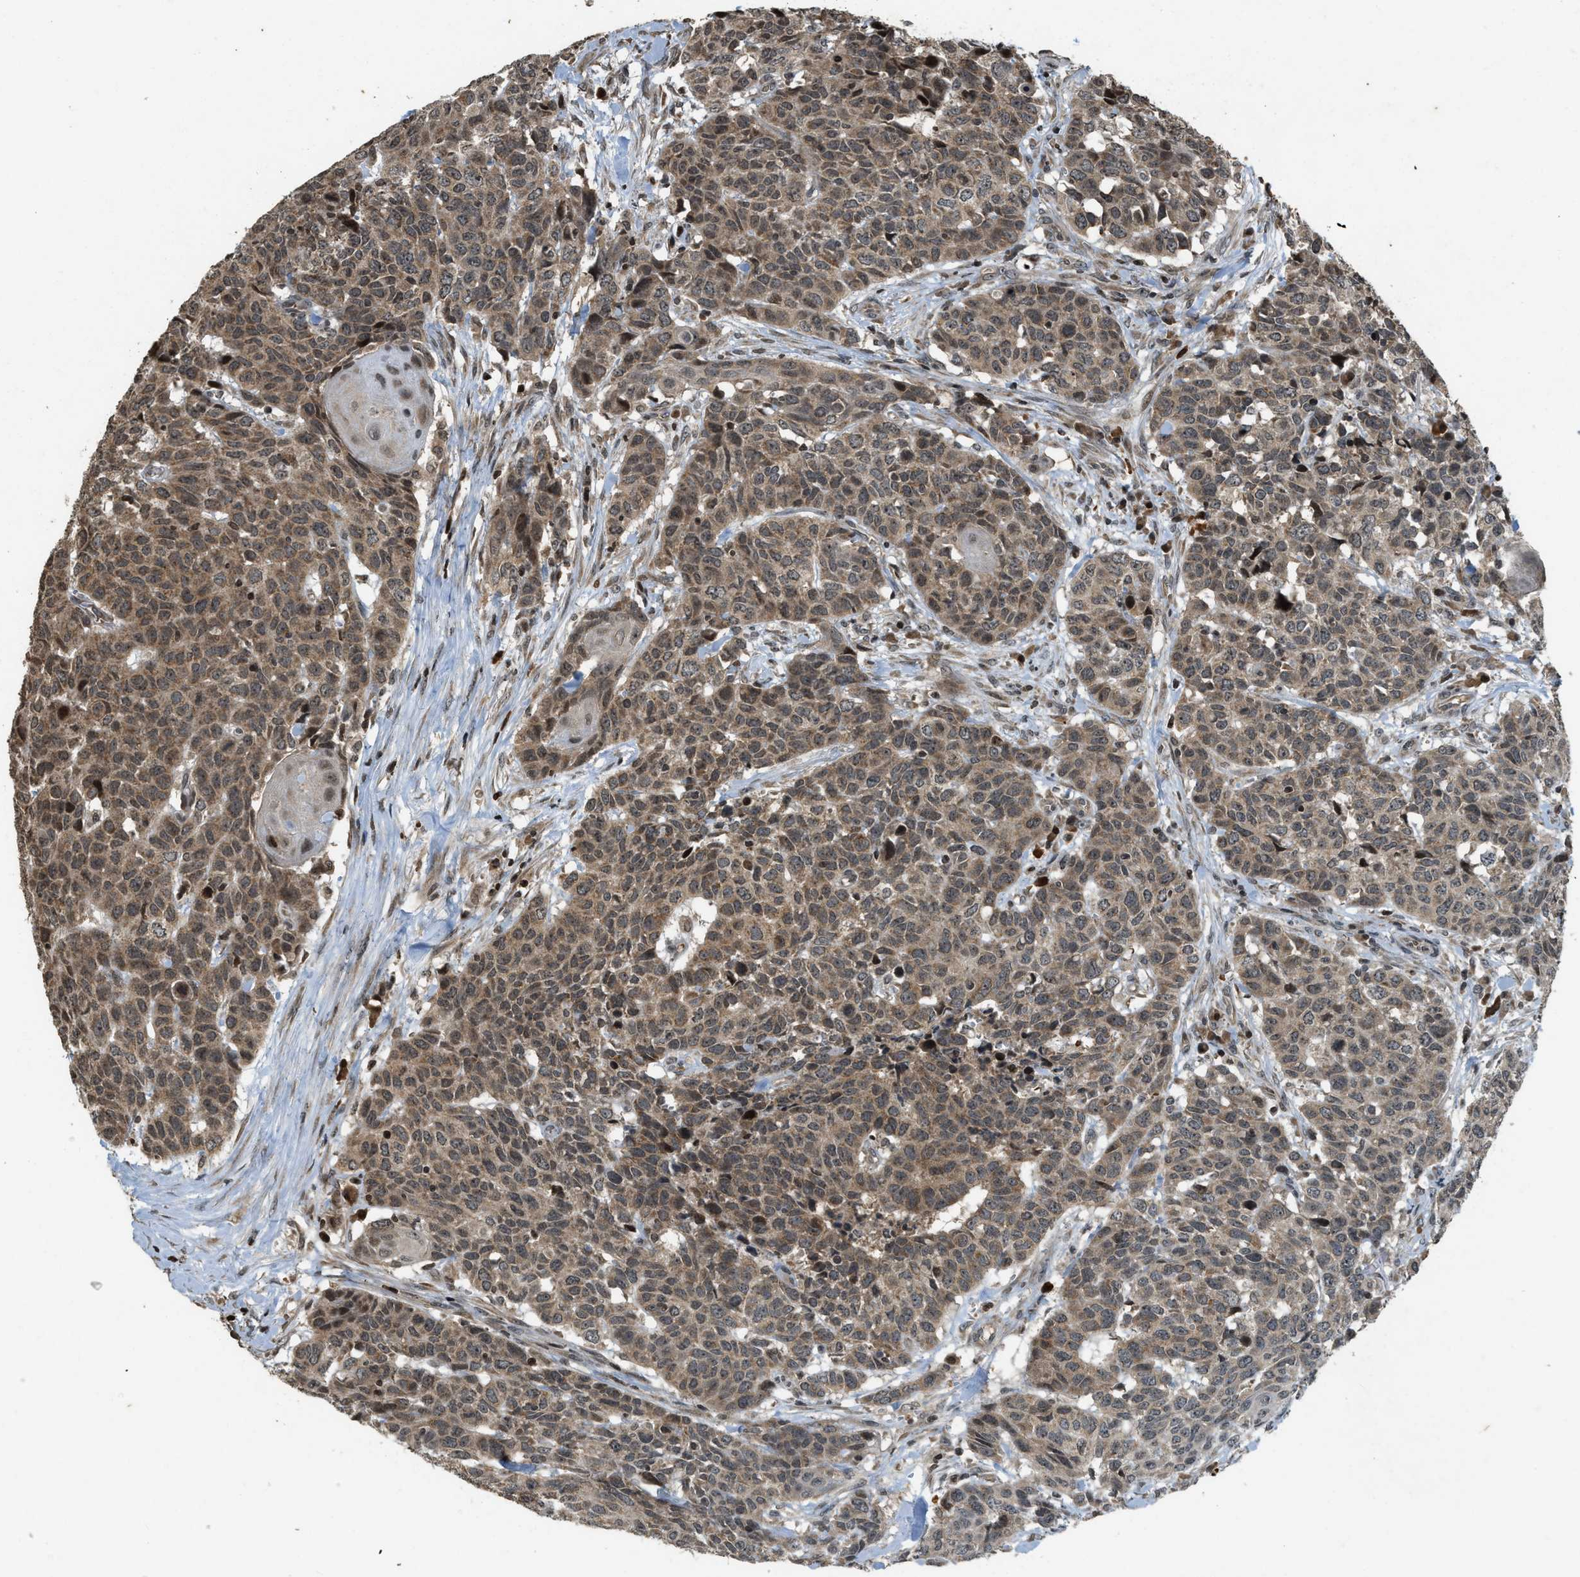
{"staining": {"intensity": "moderate", "quantity": ">75%", "location": "cytoplasmic/membranous"}, "tissue": "head and neck cancer", "cell_type": "Tumor cells", "image_type": "cancer", "snomed": [{"axis": "morphology", "description": "Squamous cell carcinoma, NOS"}, {"axis": "topography", "description": "Head-Neck"}], "caption": "Brown immunohistochemical staining in human squamous cell carcinoma (head and neck) demonstrates moderate cytoplasmic/membranous positivity in approximately >75% of tumor cells. The protein is stained brown, and the nuclei are stained in blue (DAB (3,3'-diaminobenzidine) IHC with brightfield microscopy, high magnification).", "gene": "SIAH1", "patient": {"sex": "male", "age": 66}}